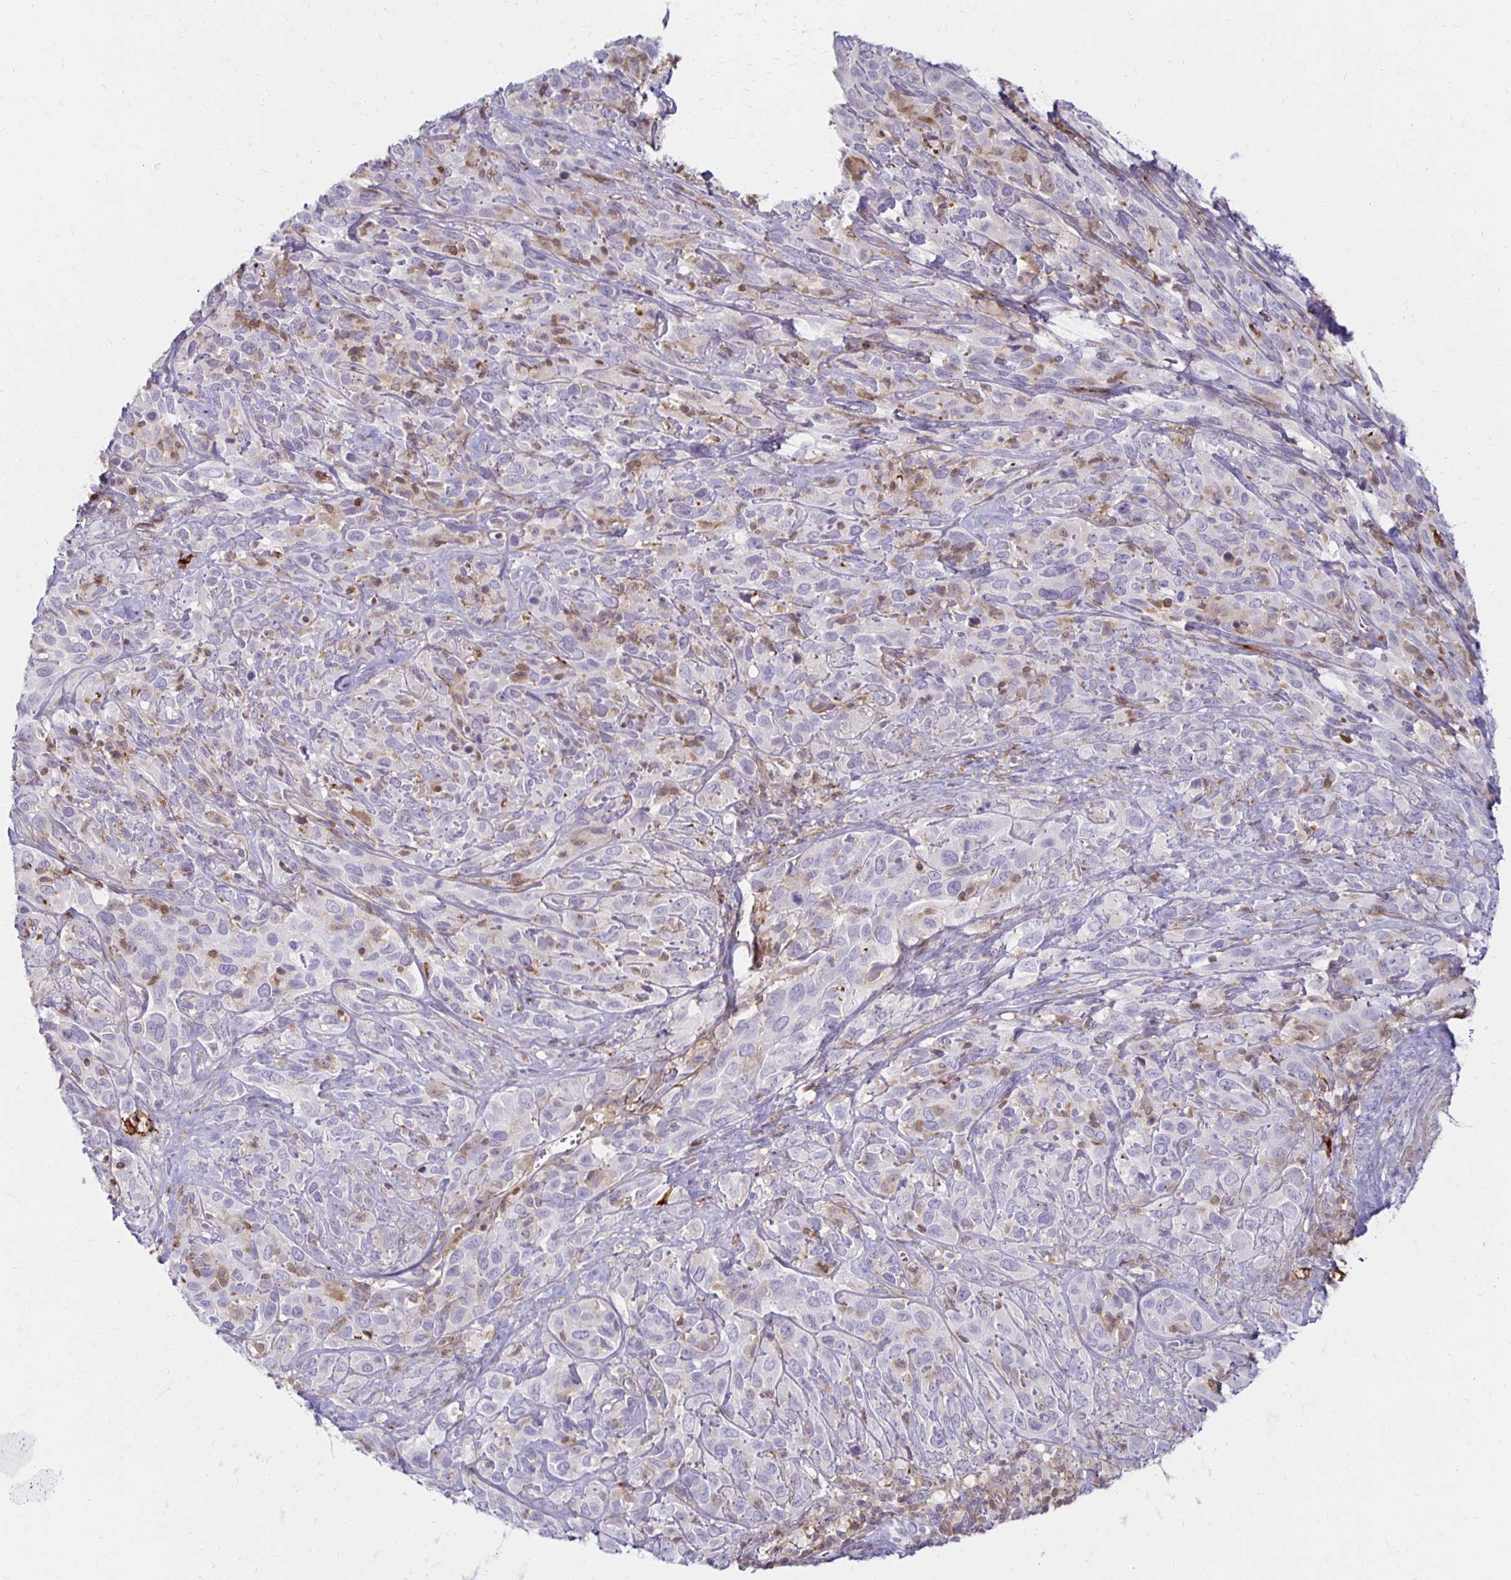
{"staining": {"intensity": "negative", "quantity": "none", "location": "none"}, "tissue": "cervical cancer", "cell_type": "Tumor cells", "image_type": "cancer", "snomed": [{"axis": "morphology", "description": "Normal tissue, NOS"}, {"axis": "morphology", "description": "Squamous cell carcinoma, NOS"}, {"axis": "topography", "description": "Cervix"}], "caption": "Immunohistochemistry micrograph of human squamous cell carcinoma (cervical) stained for a protein (brown), which reveals no expression in tumor cells. Brightfield microscopy of immunohistochemistry stained with DAB (3,3'-diaminobenzidine) (brown) and hematoxylin (blue), captured at high magnification.", "gene": "CCL21", "patient": {"sex": "female", "age": 51}}